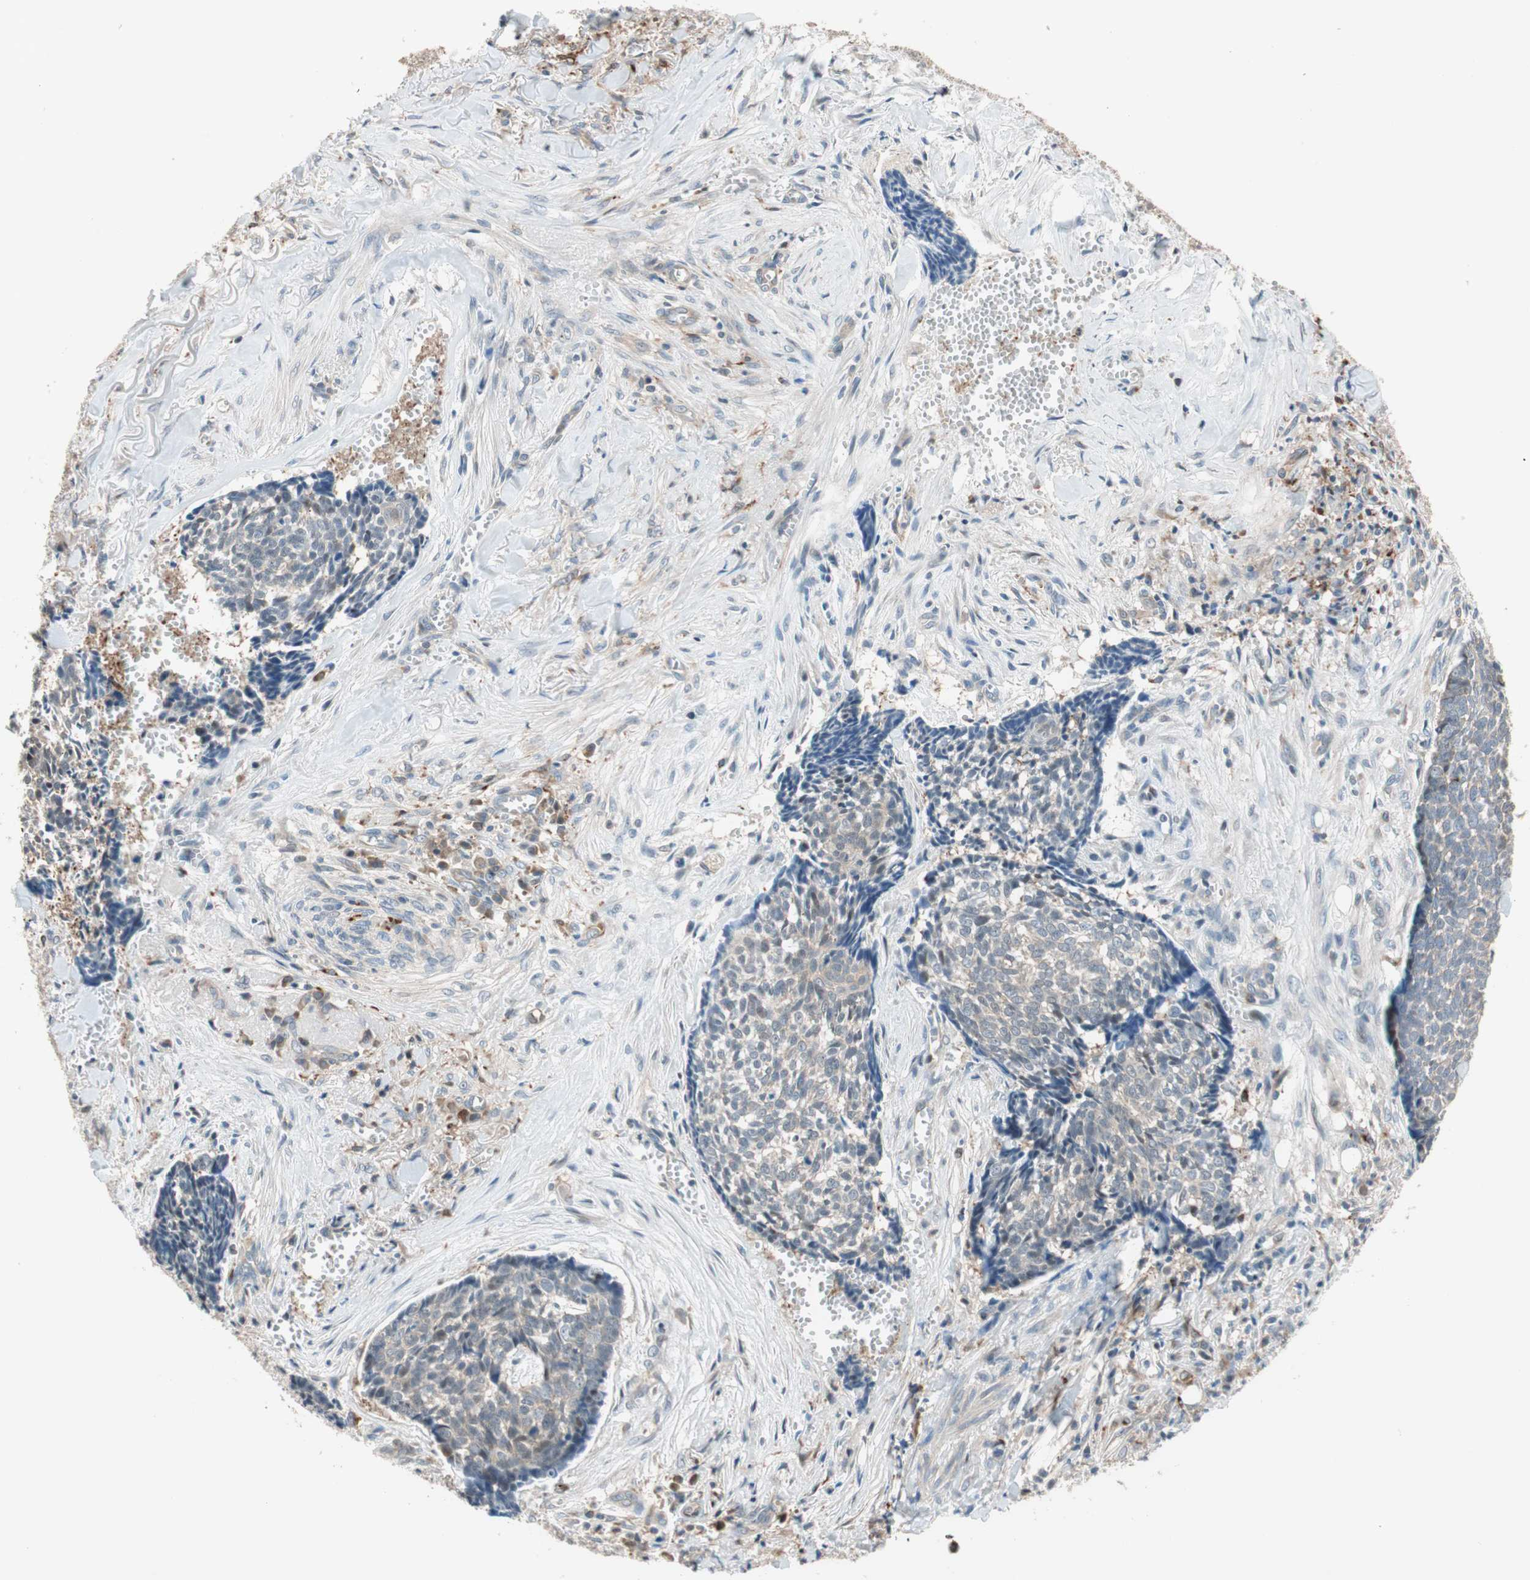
{"staining": {"intensity": "weak", "quantity": "25%-75%", "location": "cytoplasmic/membranous"}, "tissue": "skin cancer", "cell_type": "Tumor cells", "image_type": "cancer", "snomed": [{"axis": "morphology", "description": "Basal cell carcinoma"}, {"axis": "topography", "description": "Skin"}], "caption": "The image exhibits a brown stain indicating the presence of a protein in the cytoplasmic/membranous of tumor cells in skin cancer (basal cell carcinoma).", "gene": "PIK3R3", "patient": {"sex": "male", "age": 84}}